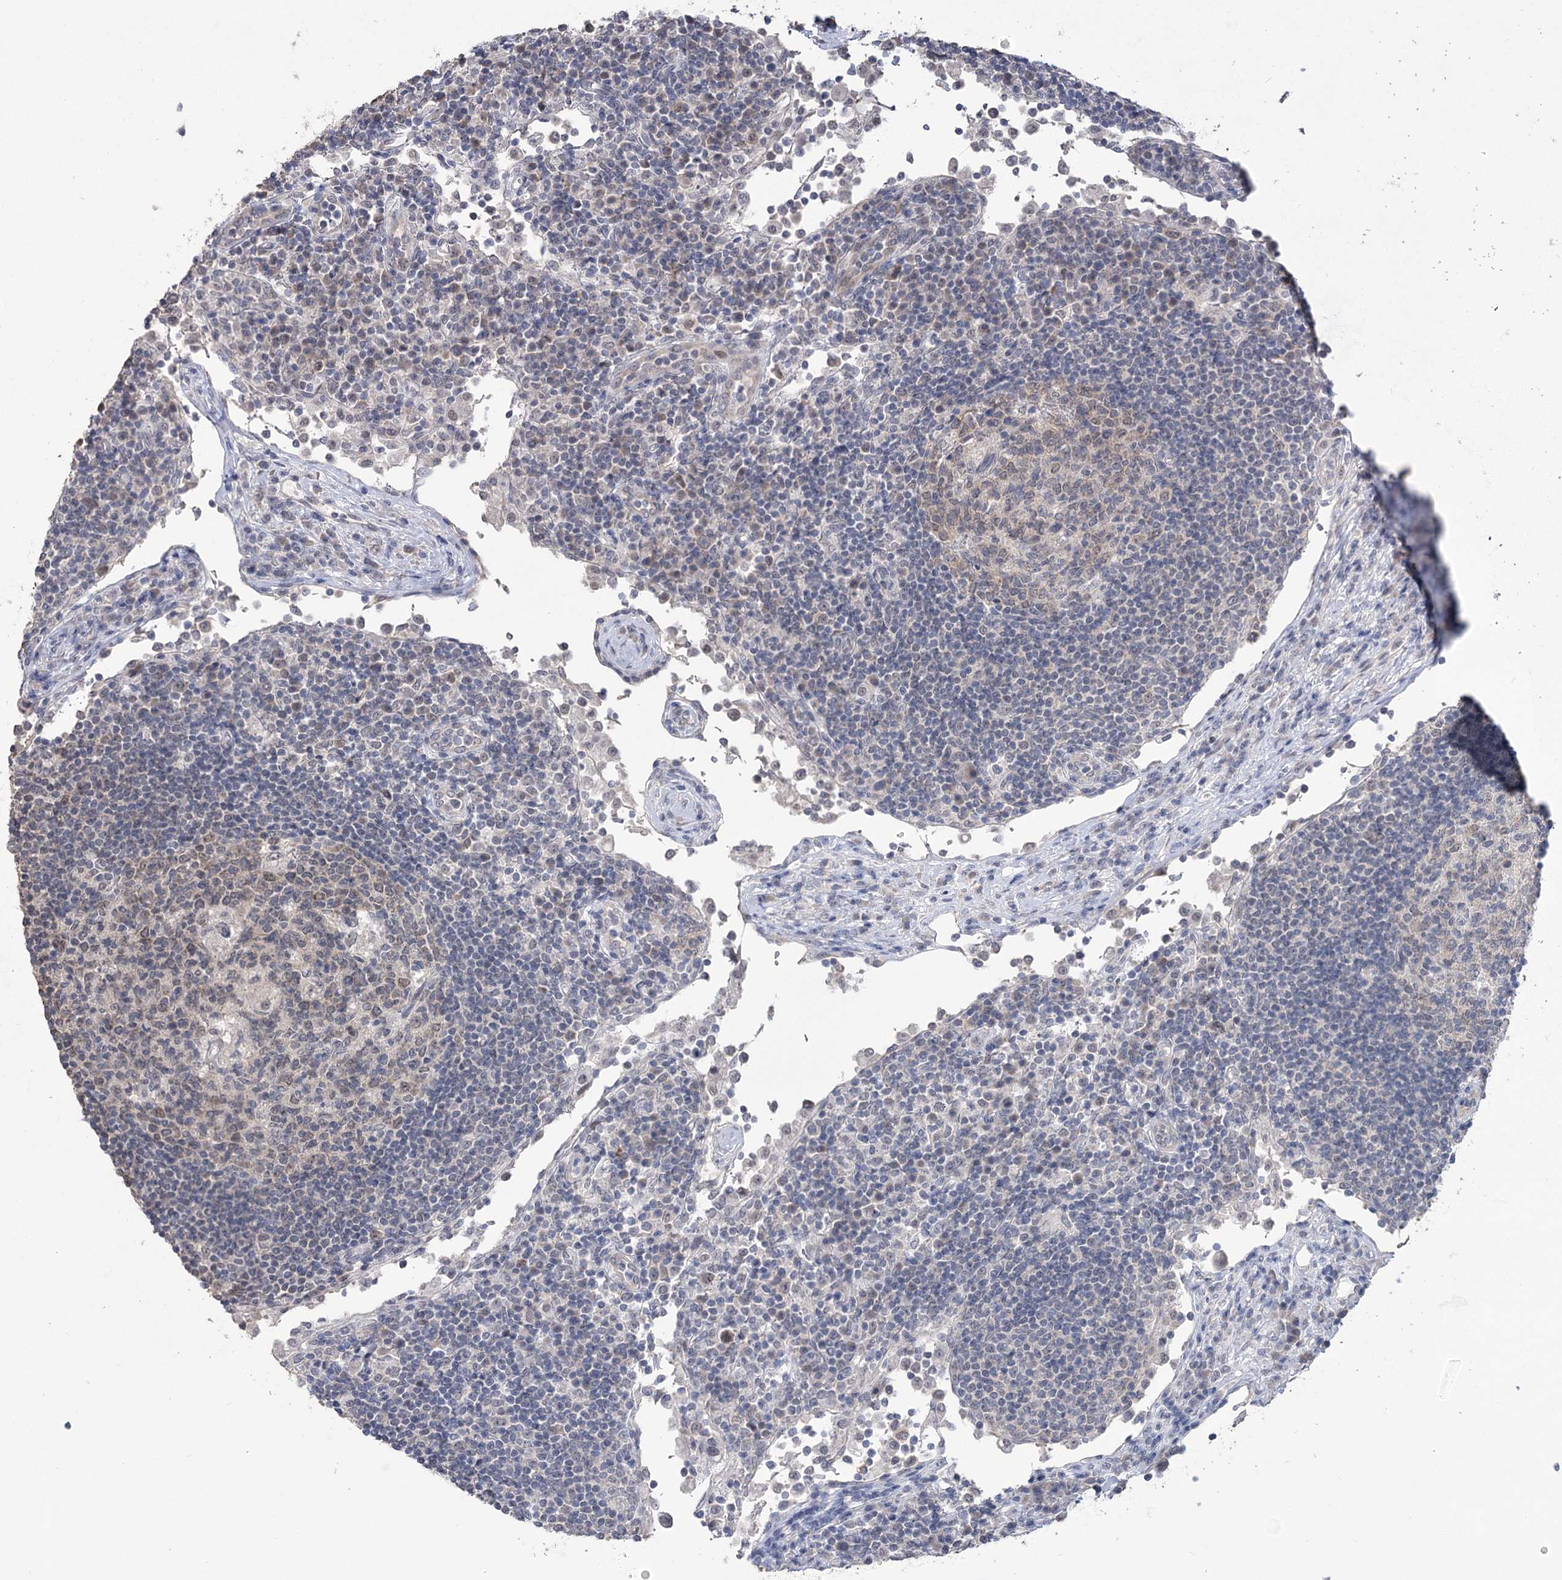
{"staining": {"intensity": "weak", "quantity": "<25%", "location": "cytoplasmic/membranous"}, "tissue": "lymph node", "cell_type": "Germinal center cells", "image_type": "normal", "snomed": [{"axis": "morphology", "description": "Normal tissue, NOS"}, {"axis": "topography", "description": "Lymph node"}], "caption": "Micrograph shows no significant protein positivity in germinal center cells of normal lymph node.", "gene": "PHYHIPL", "patient": {"sex": "female", "age": 53}}